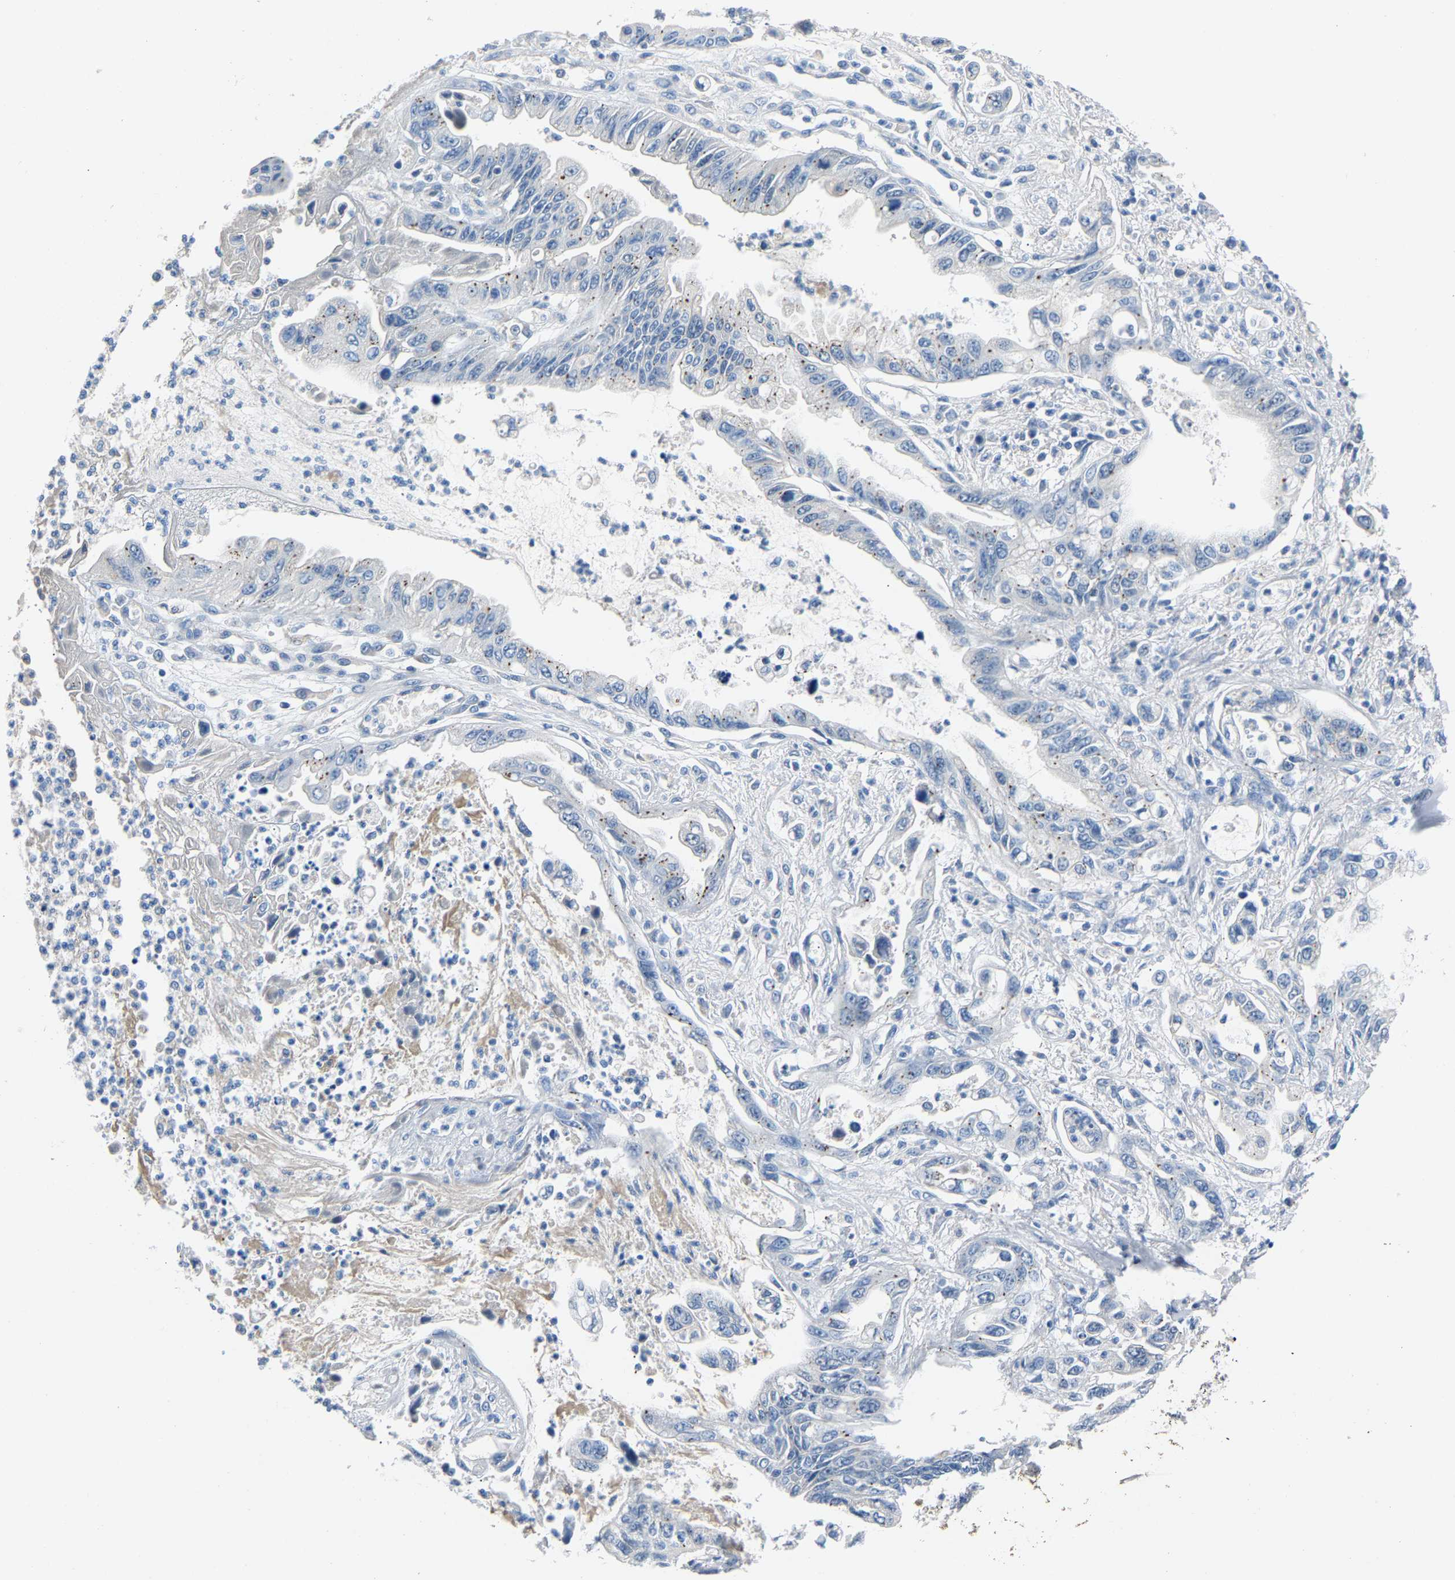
{"staining": {"intensity": "negative", "quantity": "none", "location": "none"}, "tissue": "pancreatic cancer", "cell_type": "Tumor cells", "image_type": "cancer", "snomed": [{"axis": "morphology", "description": "Adenocarcinoma, NOS"}, {"axis": "topography", "description": "Pancreas"}], "caption": "This is an immunohistochemistry histopathology image of human pancreatic cancer (adenocarcinoma). There is no staining in tumor cells.", "gene": "DNAAF5", "patient": {"sex": "male", "age": 56}}